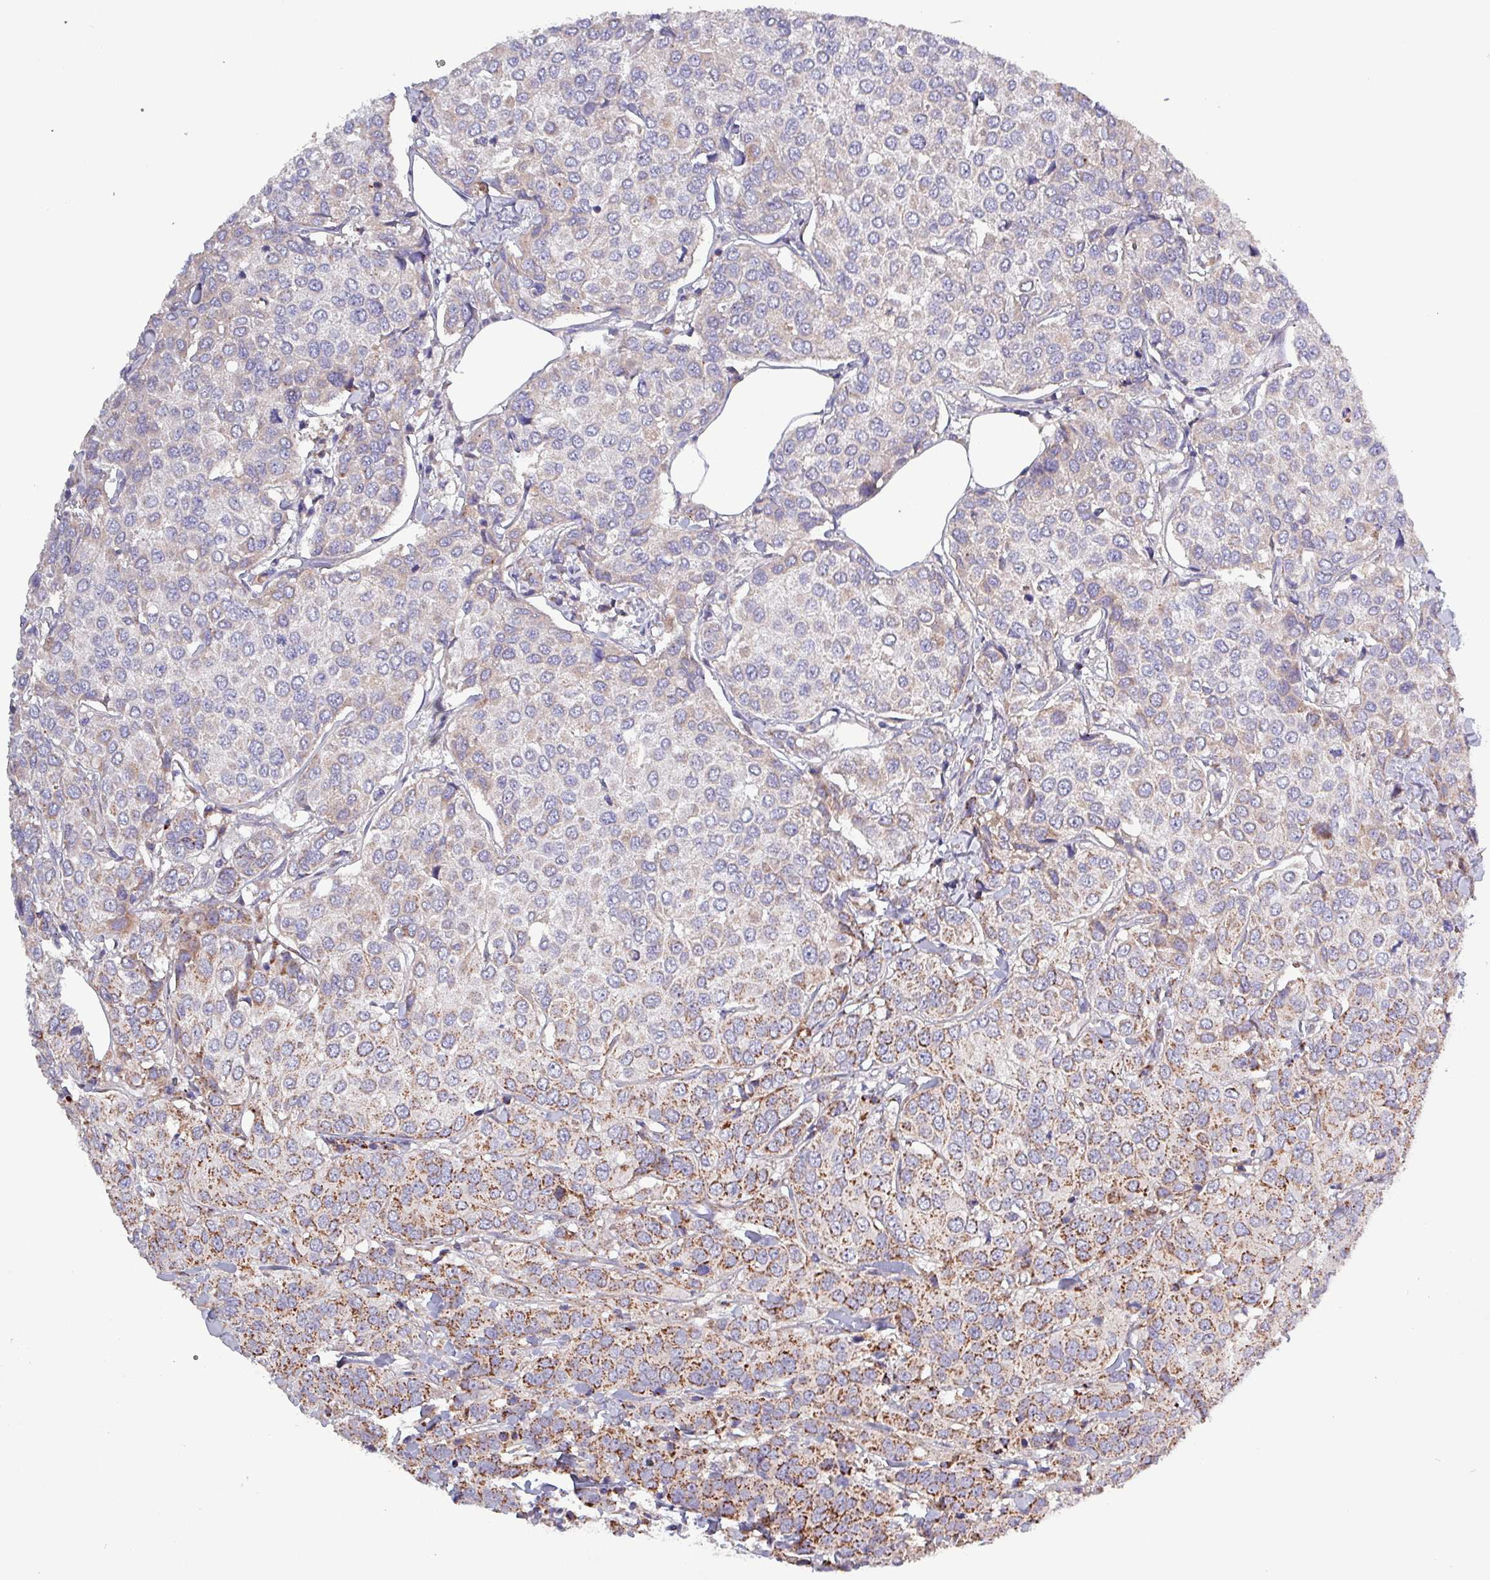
{"staining": {"intensity": "moderate", "quantity": "<25%", "location": "cytoplasmic/membranous"}, "tissue": "breast cancer", "cell_type": "Tumor cells", "image_type": "cancer", "snomed": [{"axis": "morphology", "description": "Duct carcinoma"}, {"axis": "topography", "description": "Breast"}], "caption": "High-power microscopy captured an IHC photomicrograph of breast cancer (infiltrating ductal carcinoma), revealing moderate cytoplasmic/membranous expression in approximately <25% of tumor cells. (DAB (3,3'-diaminobenzidine) IHC with brightfield microscopy, high magnification).", "gene": "ZNF322", "patient": {"sex": "female", "age": 55}}